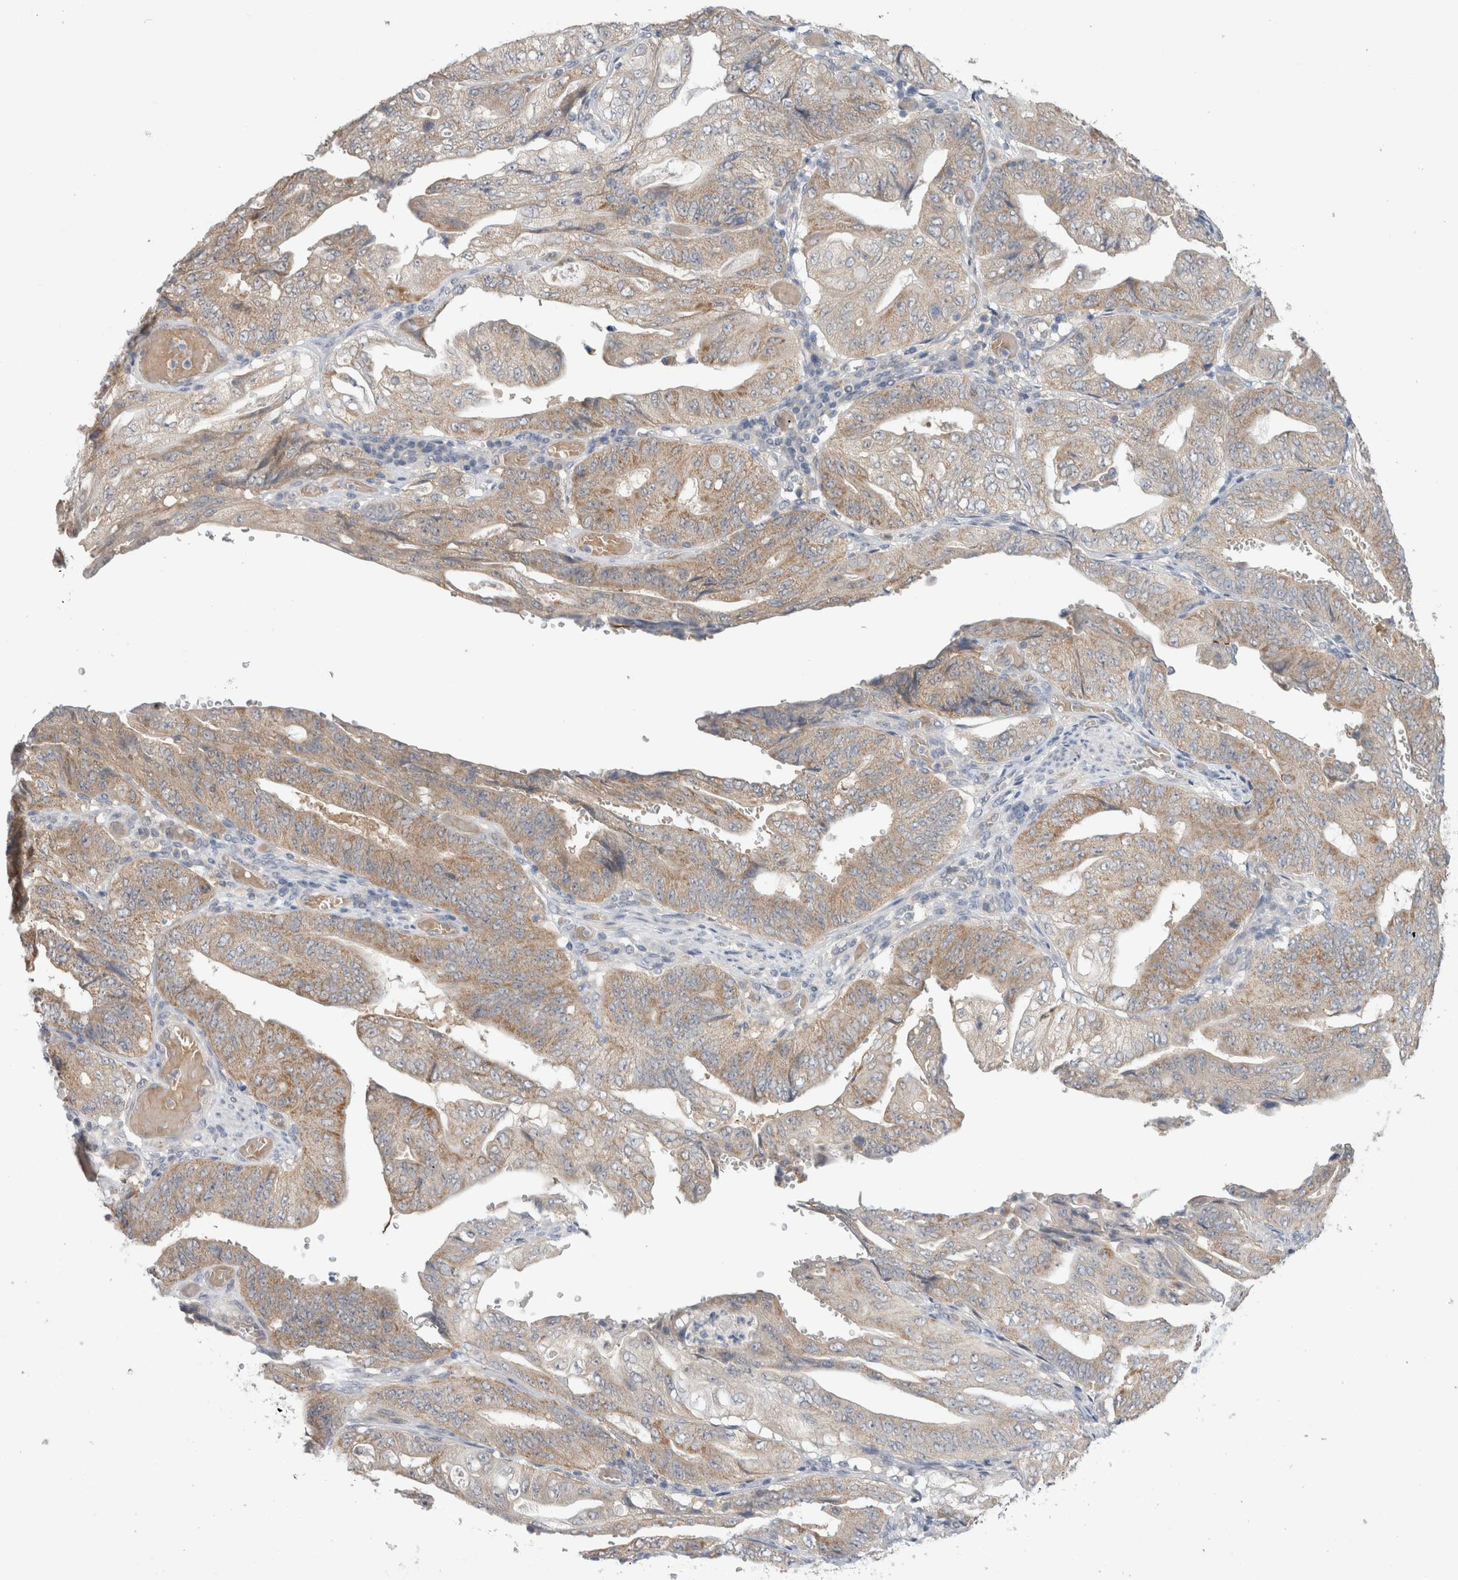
{"staining": {"intensity": "moderate", "quantity": ">75%", "location": "cytoplasmic/membranous"}, "tissue": "stomach cancer", "cell_type": "Tumor cells", "image_type": "cancer", "snomed": [{"axis": "morphology", "description": "Adenocarcinoma, NOS"}, {"axis": "topography", "description": "Stomach"}], "caption": "Moderate cytoplasmic/membranous expression is appreciated in approximately >75% of tumor cells in stomach cancer (adenocarcinoma). Using DAB (brown) and hematoxylin (blue) stains, captured at high magnification using brightfield microscopy.", "gene": "NDOR1", "patient": {"sex": "female", "age": 73}}